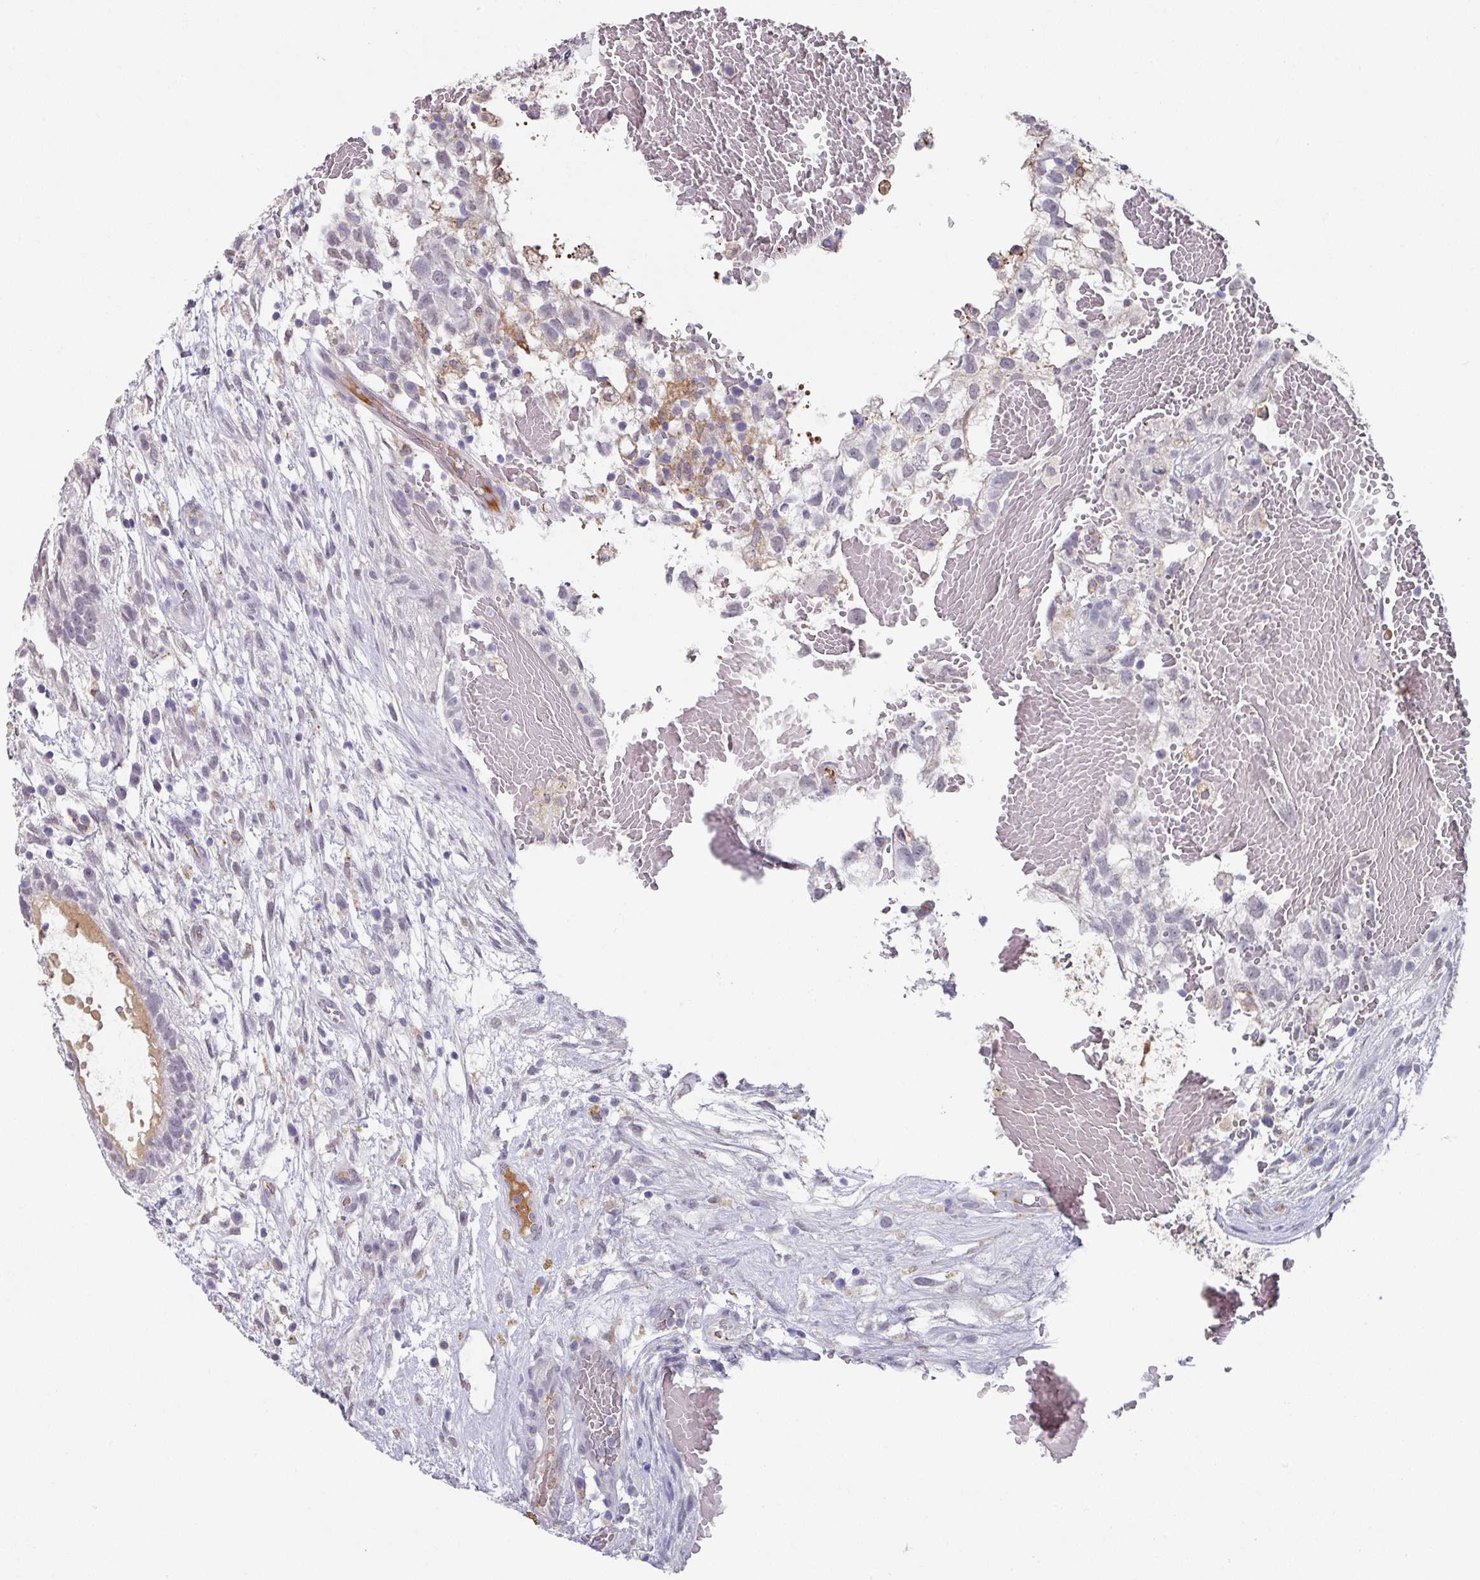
{"staining": {"intensity": "negative", "quantity": "none", "location": "none"}, "tissue": "testis cancer", "cell_type": "Tumor cells", "image_type": "cancer", "snomed": [{"axis": "morphology", "description": "Normal tissue, NOS"}, {"axis": "morphology", "description": "Carcinoma, Embryonal, NOS"}, {"axis": "topography", "description": "Testis"}], "caption": "The image demonstrates no significant expression in tumor cells of testis cancer (embryonal carcinoma).", "gene": "C1QB", "patient": {"sex": "male", "age": 32}}